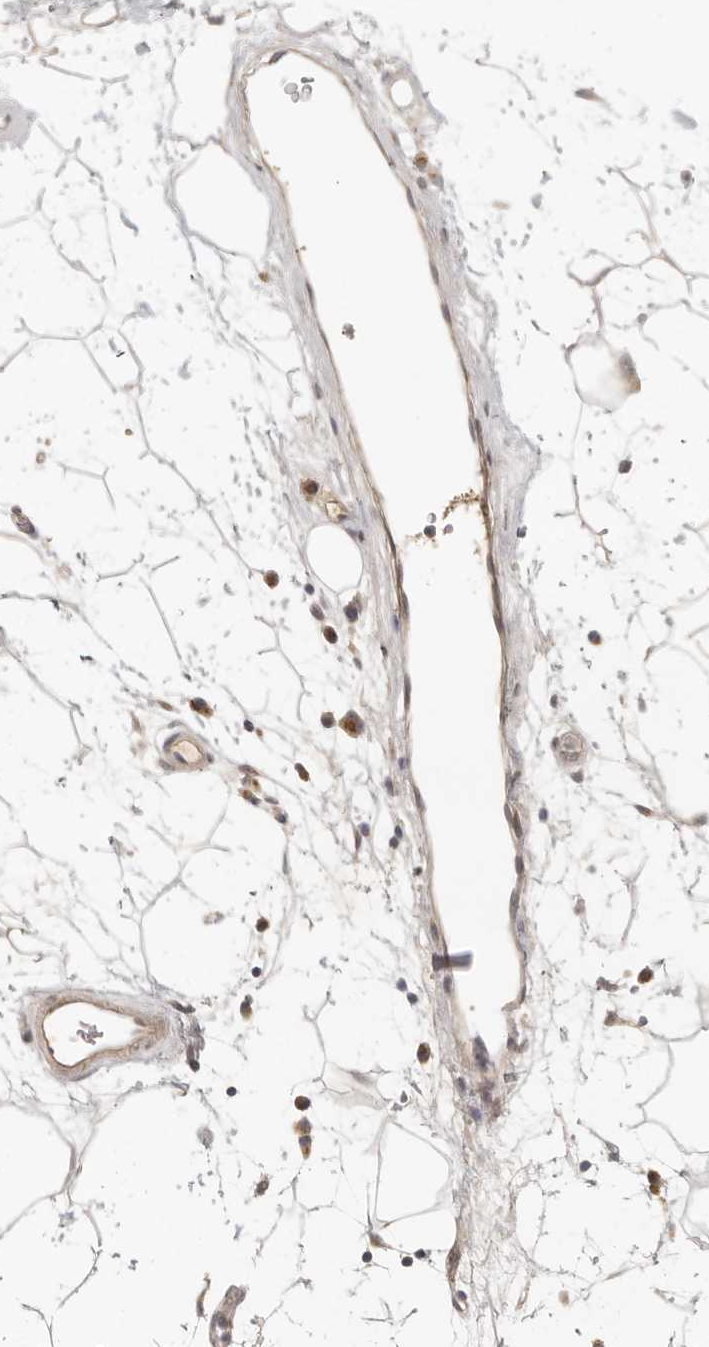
{"staining": {"intensity": "negative", "quantity": "none", "location": "none"}, "tissue": "adipose tissue", "cell_type": "Adipocytes", "image_type": "normal", "snomed": [{"axis": "morphology", "description": "Normal tissue, NOS"}, {"axis": "topography", "description": "Soft tissue"}], "caption": "The IHC micrograph has no significant expression in adipocytes of adipose tissue. (IHC, brightfield microscopy, high magnification).", "gene": "AHDC1", "patient": {"sex": "male", "age": 72}}